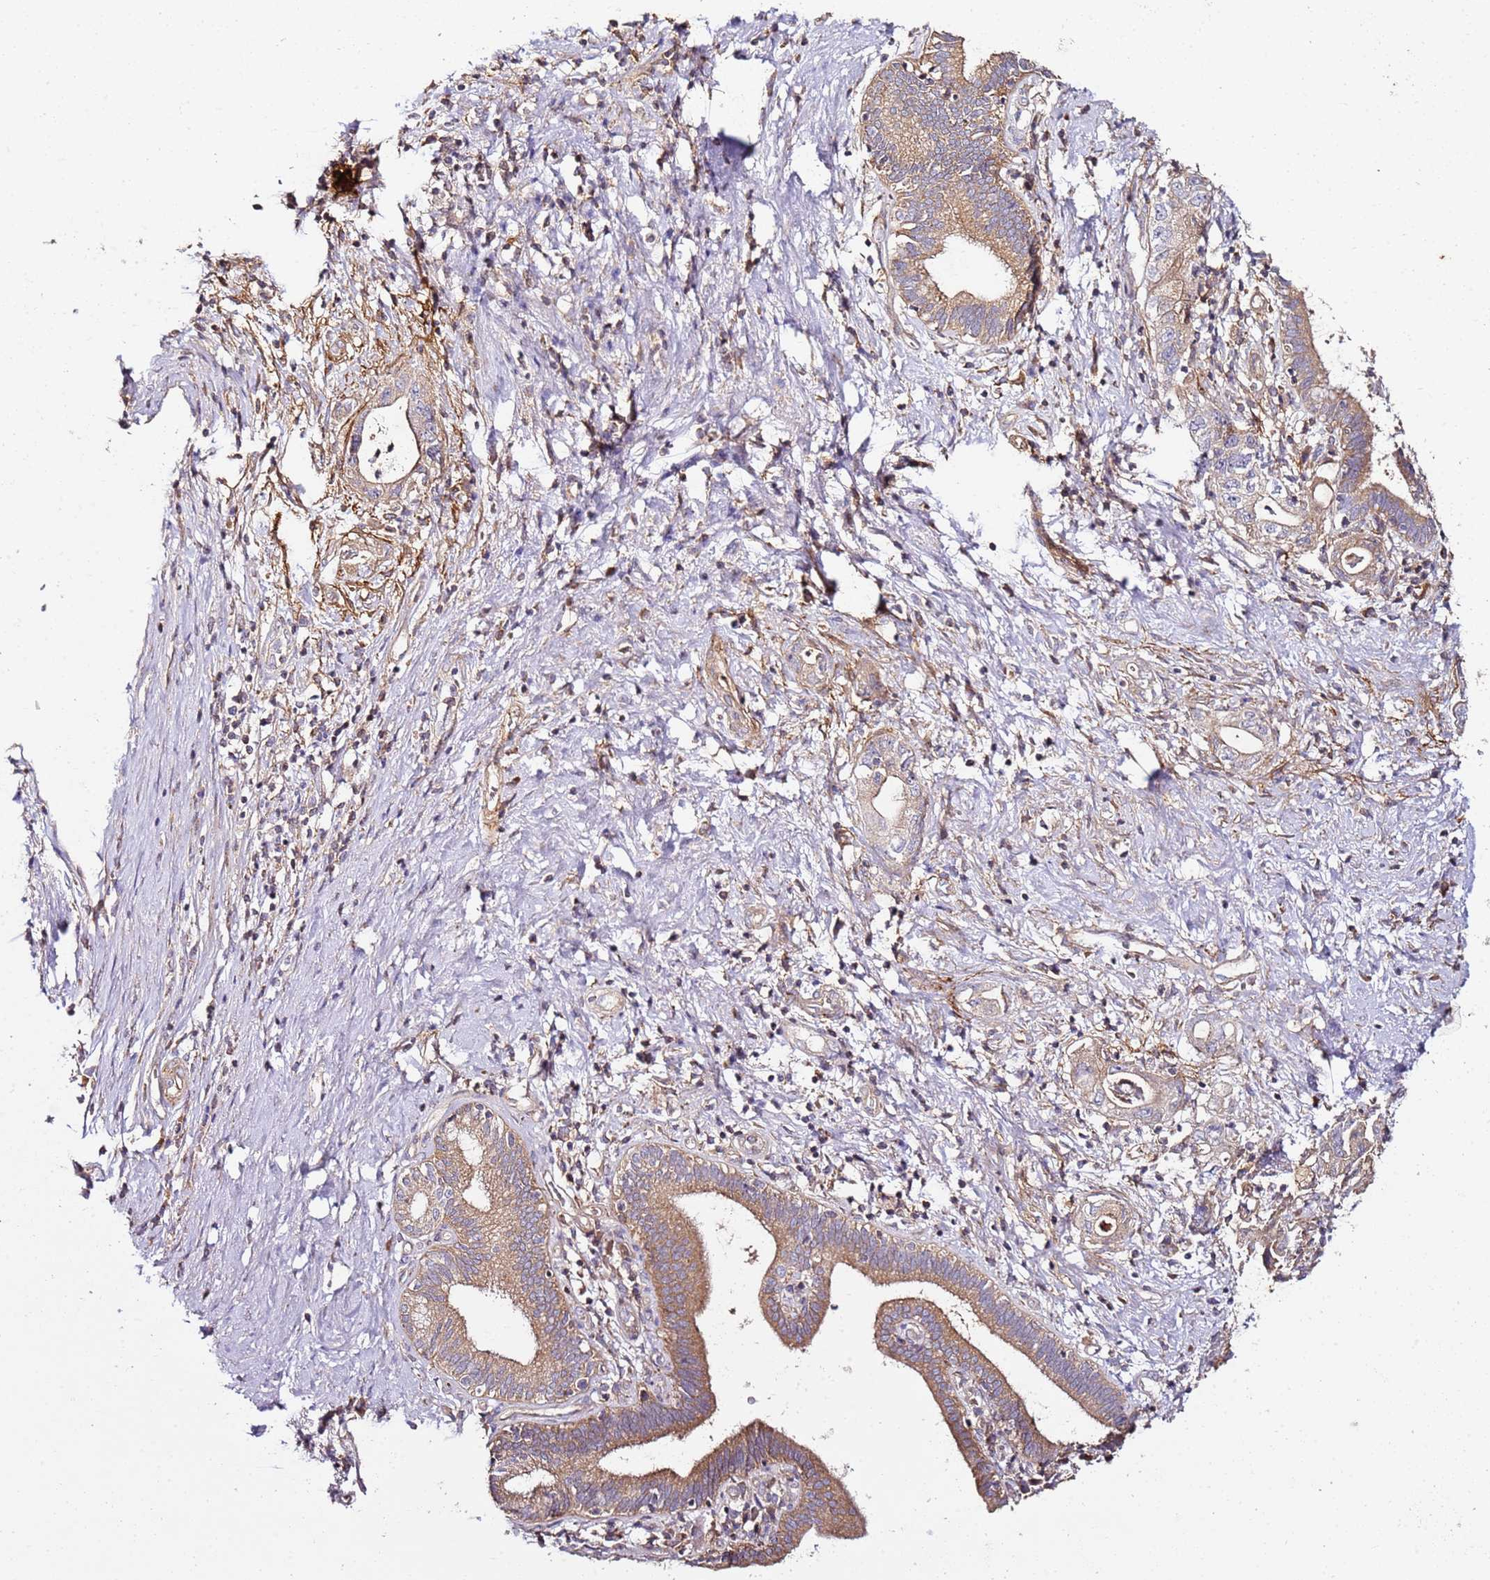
{"staining": {"intensity": "moderate", "quantity": "25%-75%", "location": "cytoplasmic/membranous"}, "tissue": "pancreatic cancer", "cell_type": "Tumor cells", "image_type": "cancer", "snomed": [{"axis": "morphology", "description": "Adenocarcinoma, NOS"}, {"axis": "topography", "description": "Pancreas"}], "caption": "Protein staining demonstrates moderate cytoplasmic/membranous expression in approximately 25%-75% of tumor cells in pancreatic cancer.", "gene": "KRTAP21-3", "patient": {"sex": "female", "age": 73}}